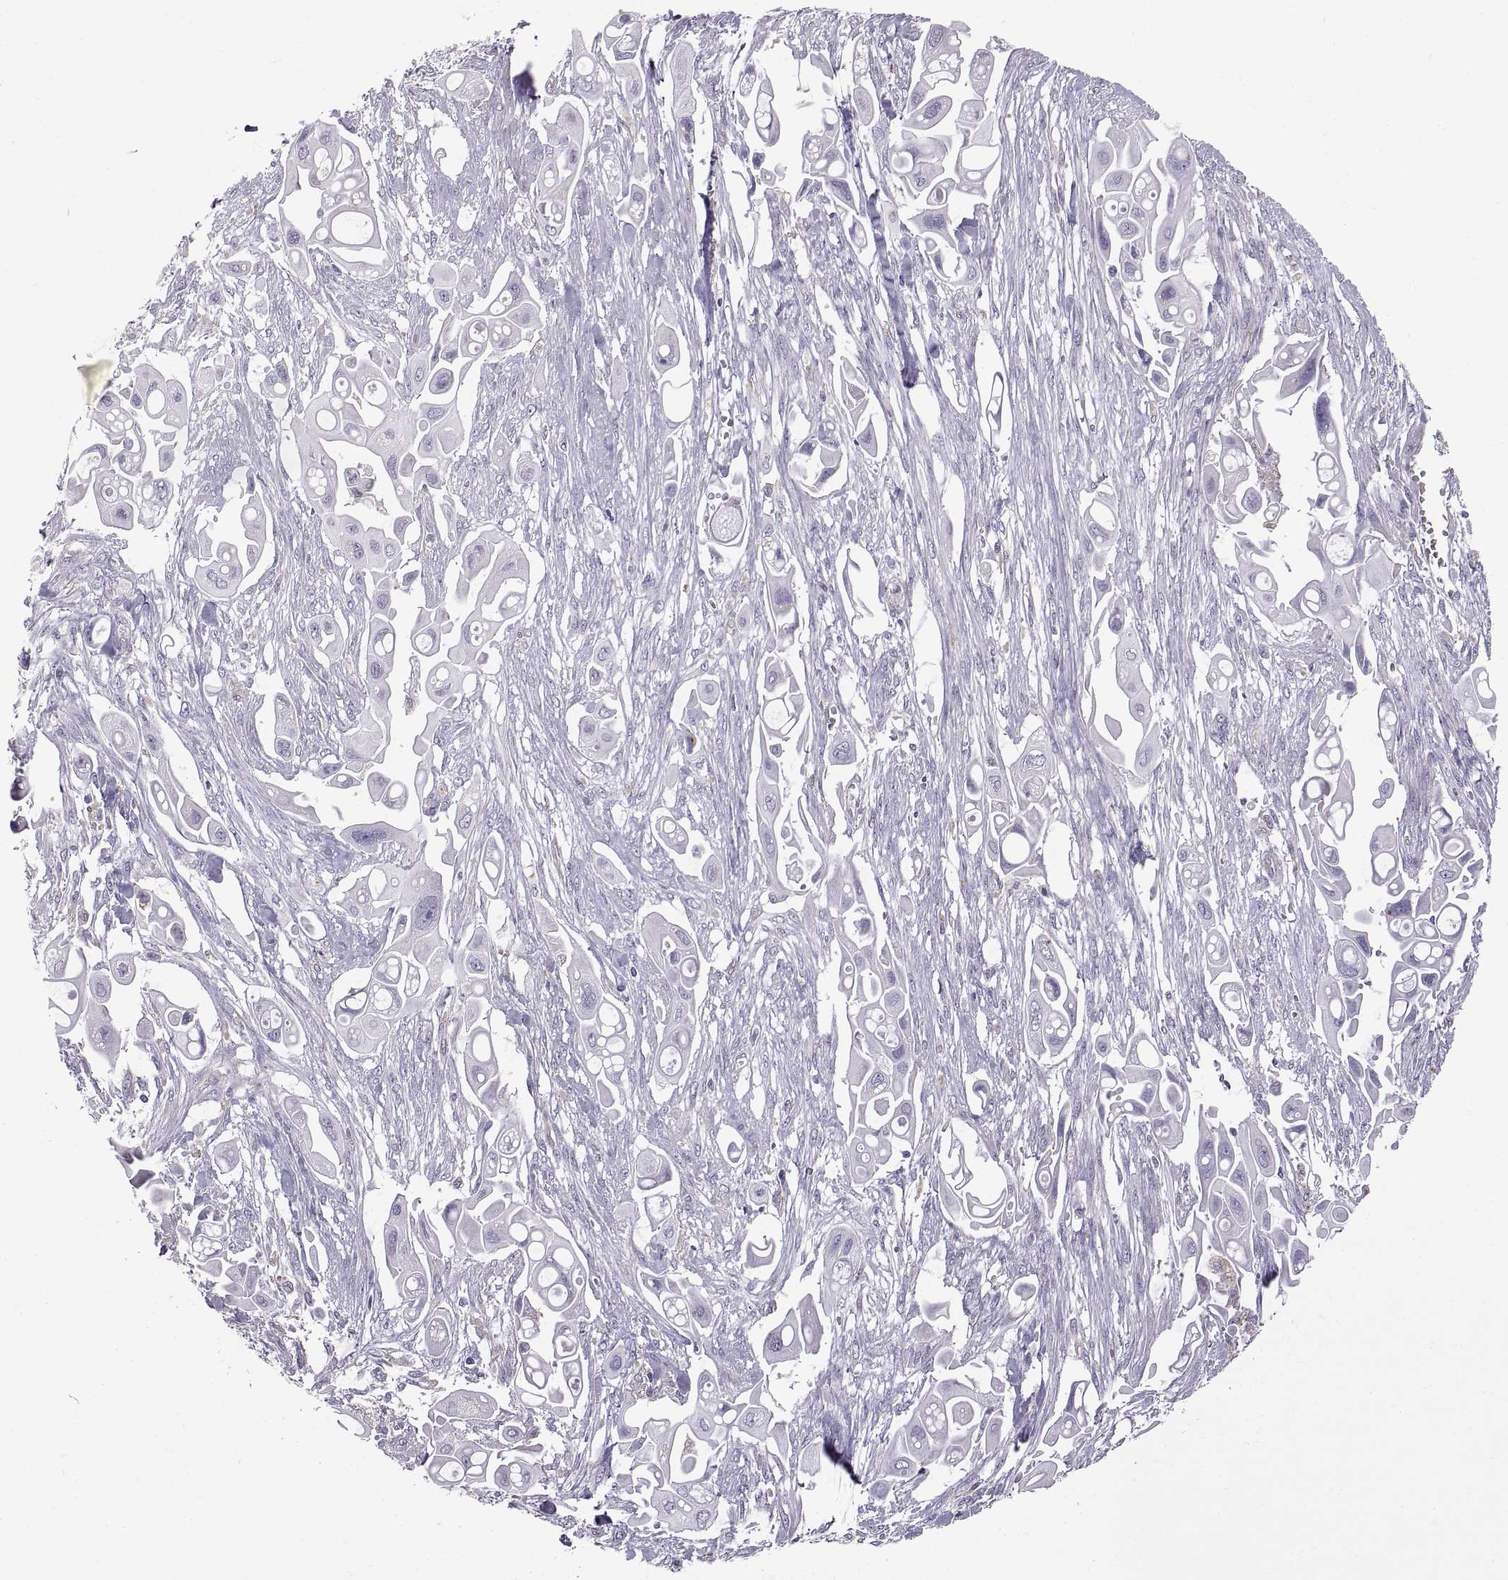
{"staining": {"intensity": "negative", "quantity": "none", "location": "none"}, "tissue": "pancreatic cancer", "cell_type": "Tumor cells", "image_type": "cancer", "snomed": [{"axis": "morphology", "description": "Adenocarcinoma, NOS"}, {"axis": "topography", "description": "Pancreas"}], "caption": "Histopathology image shows no protein positivity in tumor cells of pancreatic adenocarcinoma tissue.", "gene": "ARSL", "patient": {"sex": "male", "age": 50}}